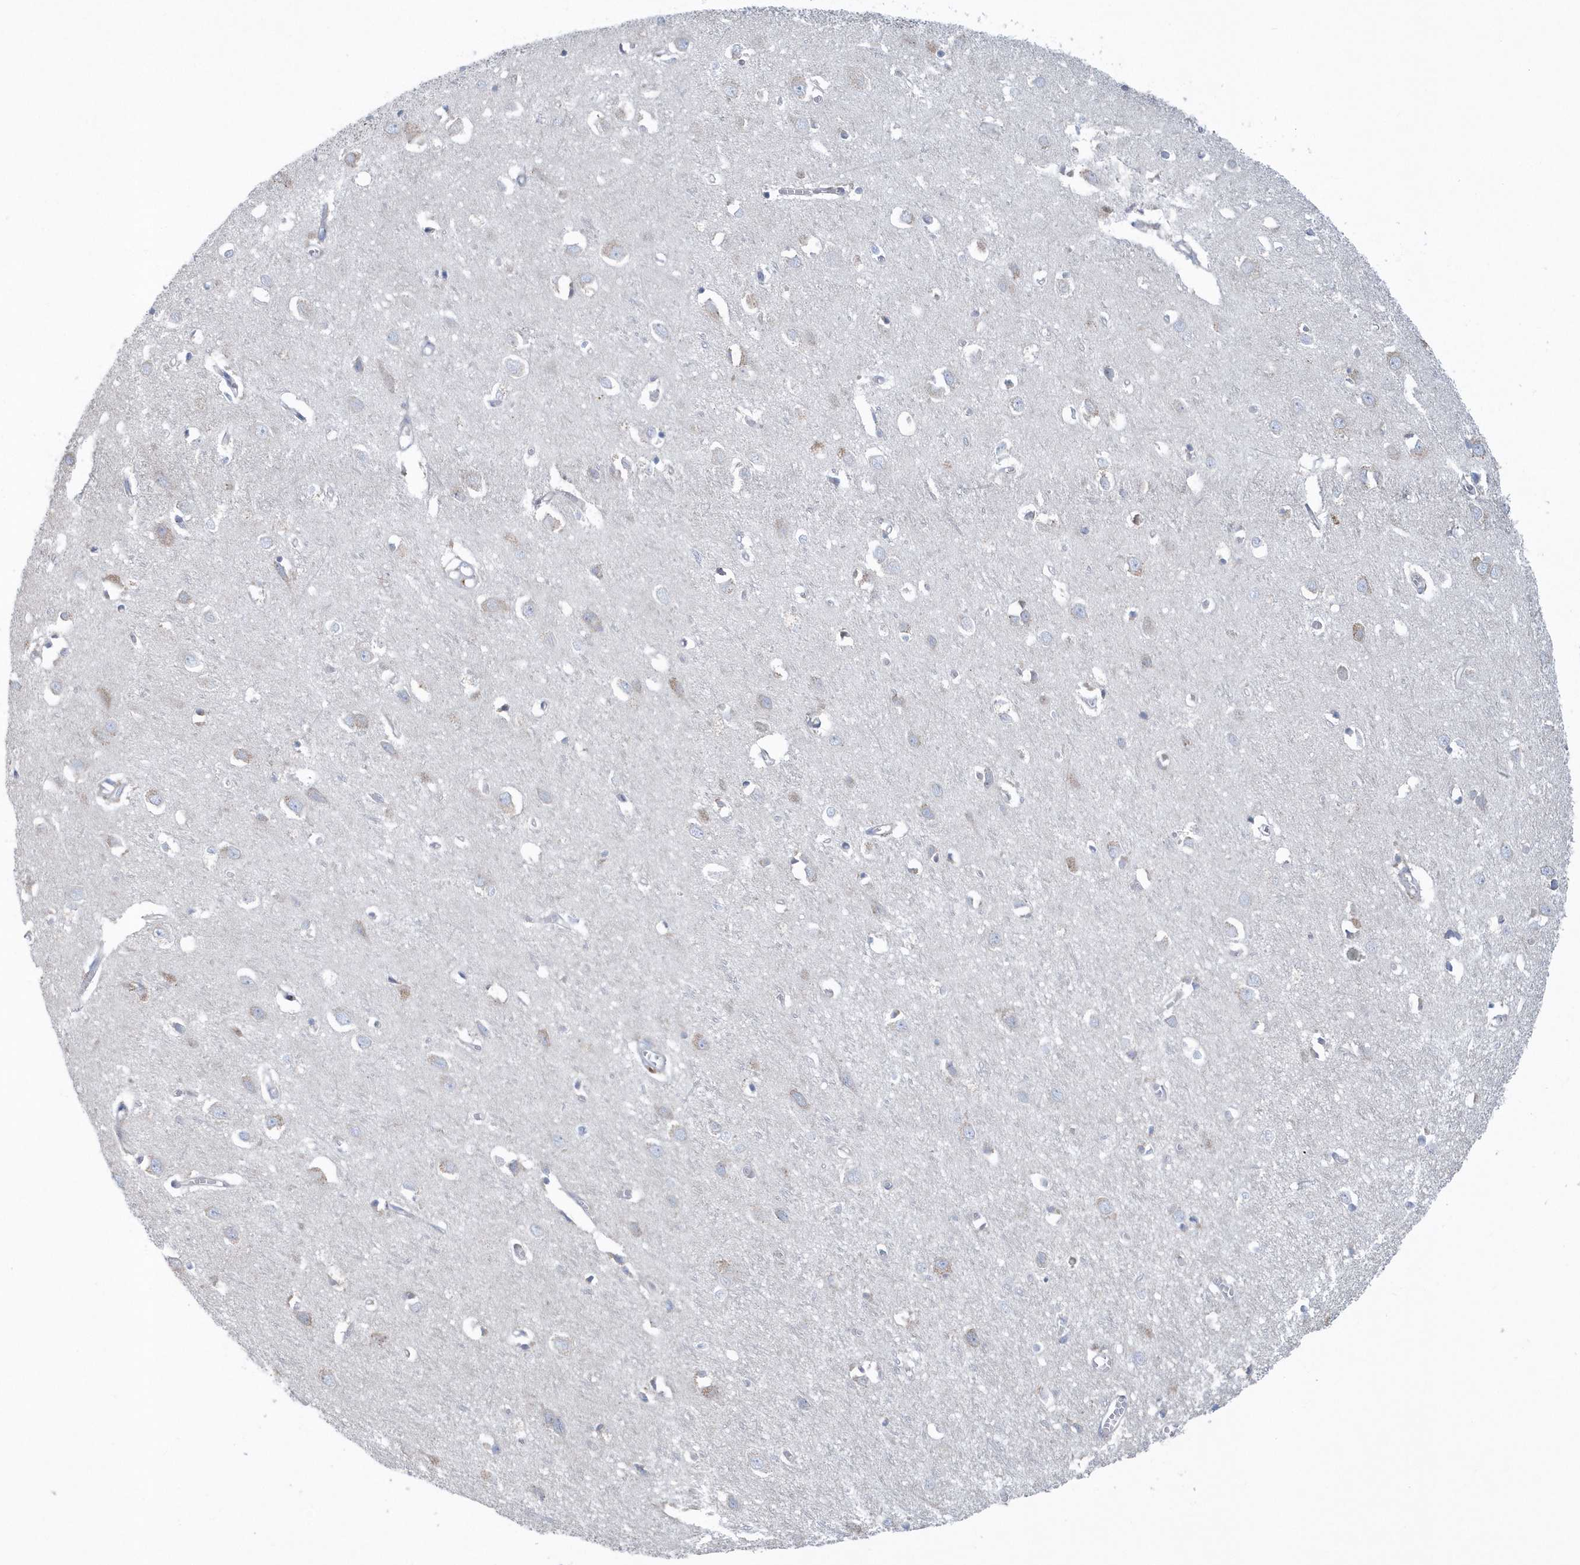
{"staining": {"intensity": "negative", "quantity": "none", "location": "none"}, "tissue": "cerebral cortex", "cell_type": "Endothelial cells", "image_type": "normal", "snomed": [{"axis": "morphology", "description": "Normal tissue, NOS"}, {"axis": "topography", "description": "Cerebral cortex"}], "caption": "Immunohistochemistry micrograph of normal cerebral cortex: human cerebral cortex stained with DAB (3,3'-diaminobenzidine) shows no significant protein positivity in endothelial cells.", "gene": "SPATA18", "patient": {"sex": "female", "age": 64}}